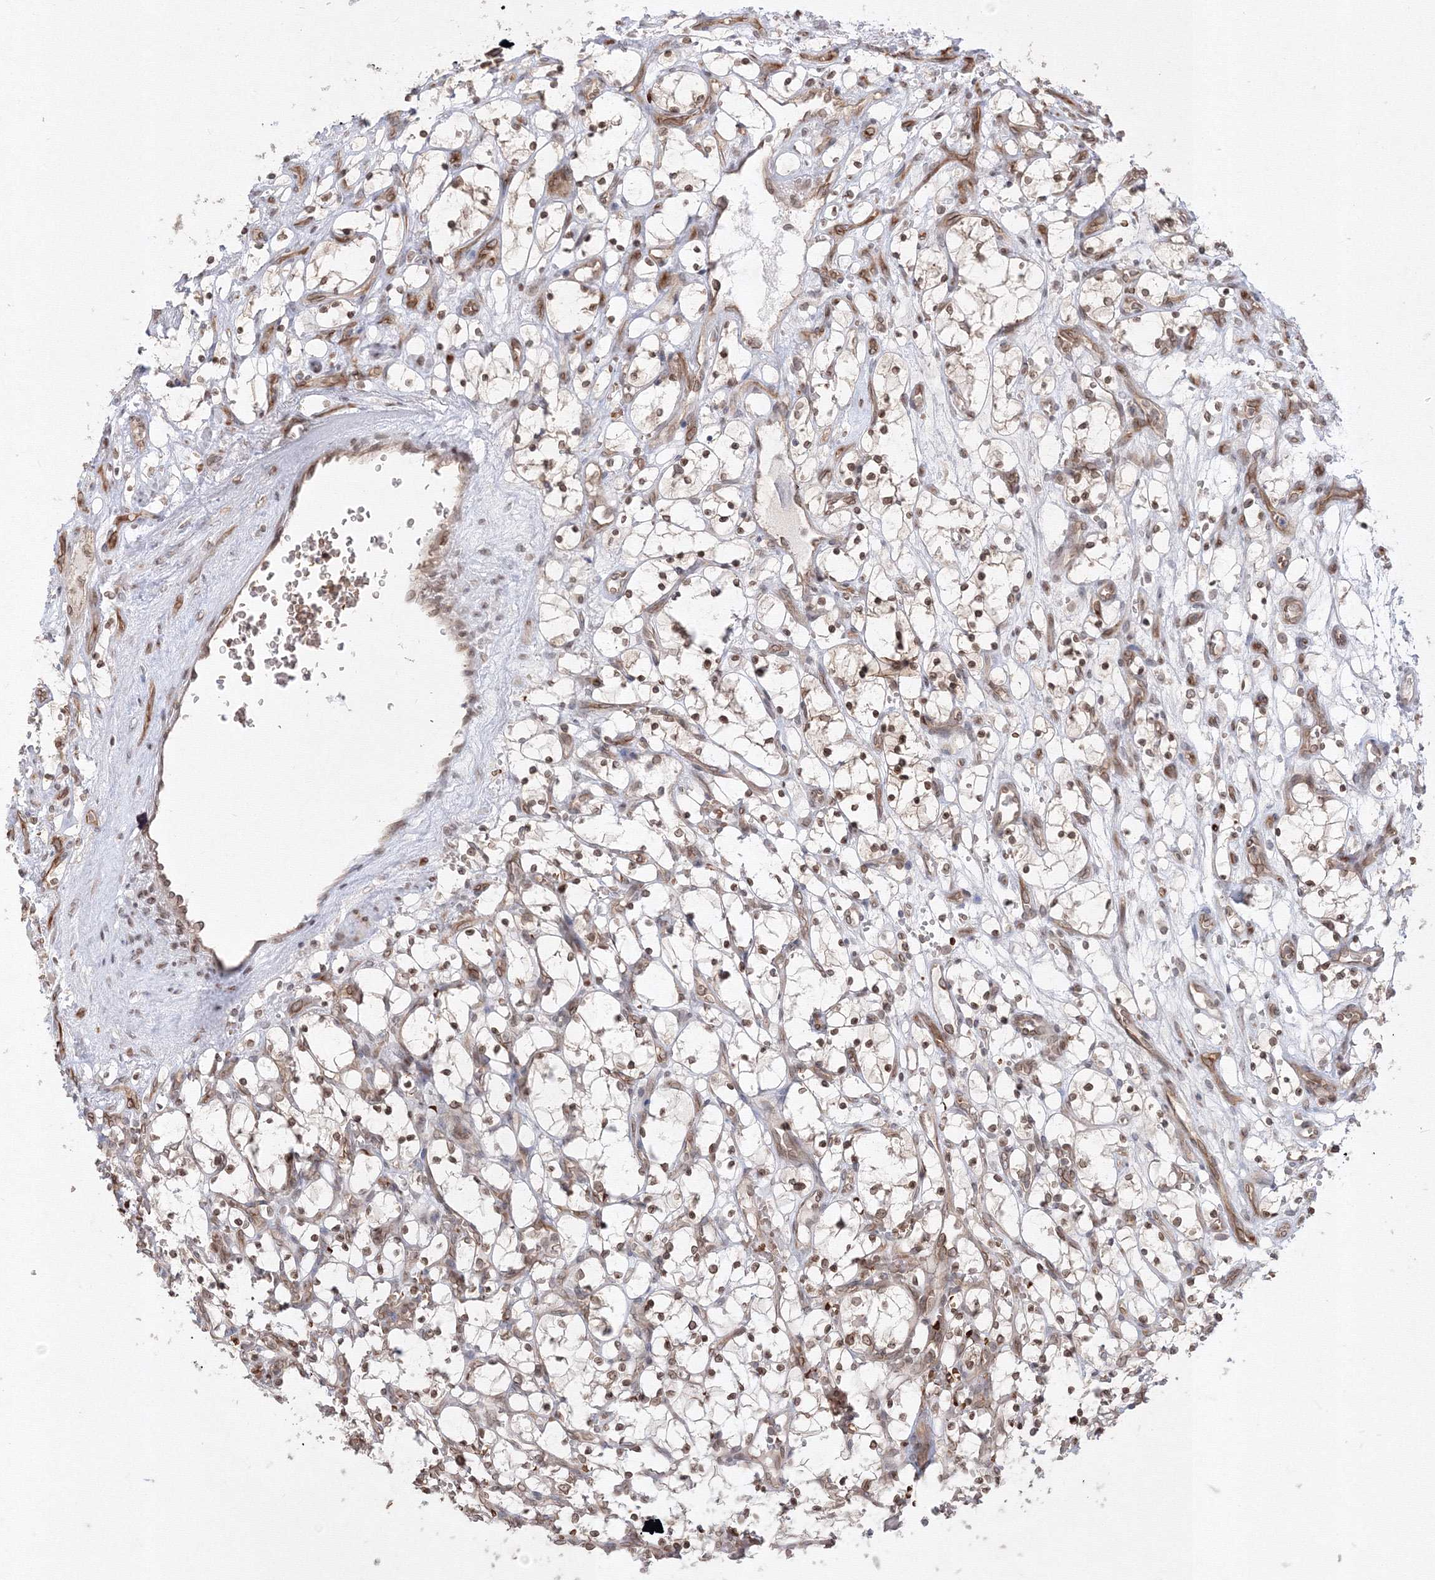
{"staining": {"intensity": "negative", "quantity": "none", "location": "none"}, "tissue": "renal cancer", "cell_type": "Tumor cells", "image_type": "cancer", "snomed": [{"axis": "morphology", "description": "Adenocarcinoma, NOS"}, {"axis": "topography", "description": "Kidney"}], "caption": "A high-resolution photomicrograph shows IHC staining of renal adenocarcinoma, which demonstrates no significant staining in tumor cells. The staining is performed using DAB (3,3'-diaminobenzidine) brown chromogen with nuclei counter-stained in using hematoxylin.", "gene": "DNAJB2", "patient": {"sex": "female", "age": 69}}